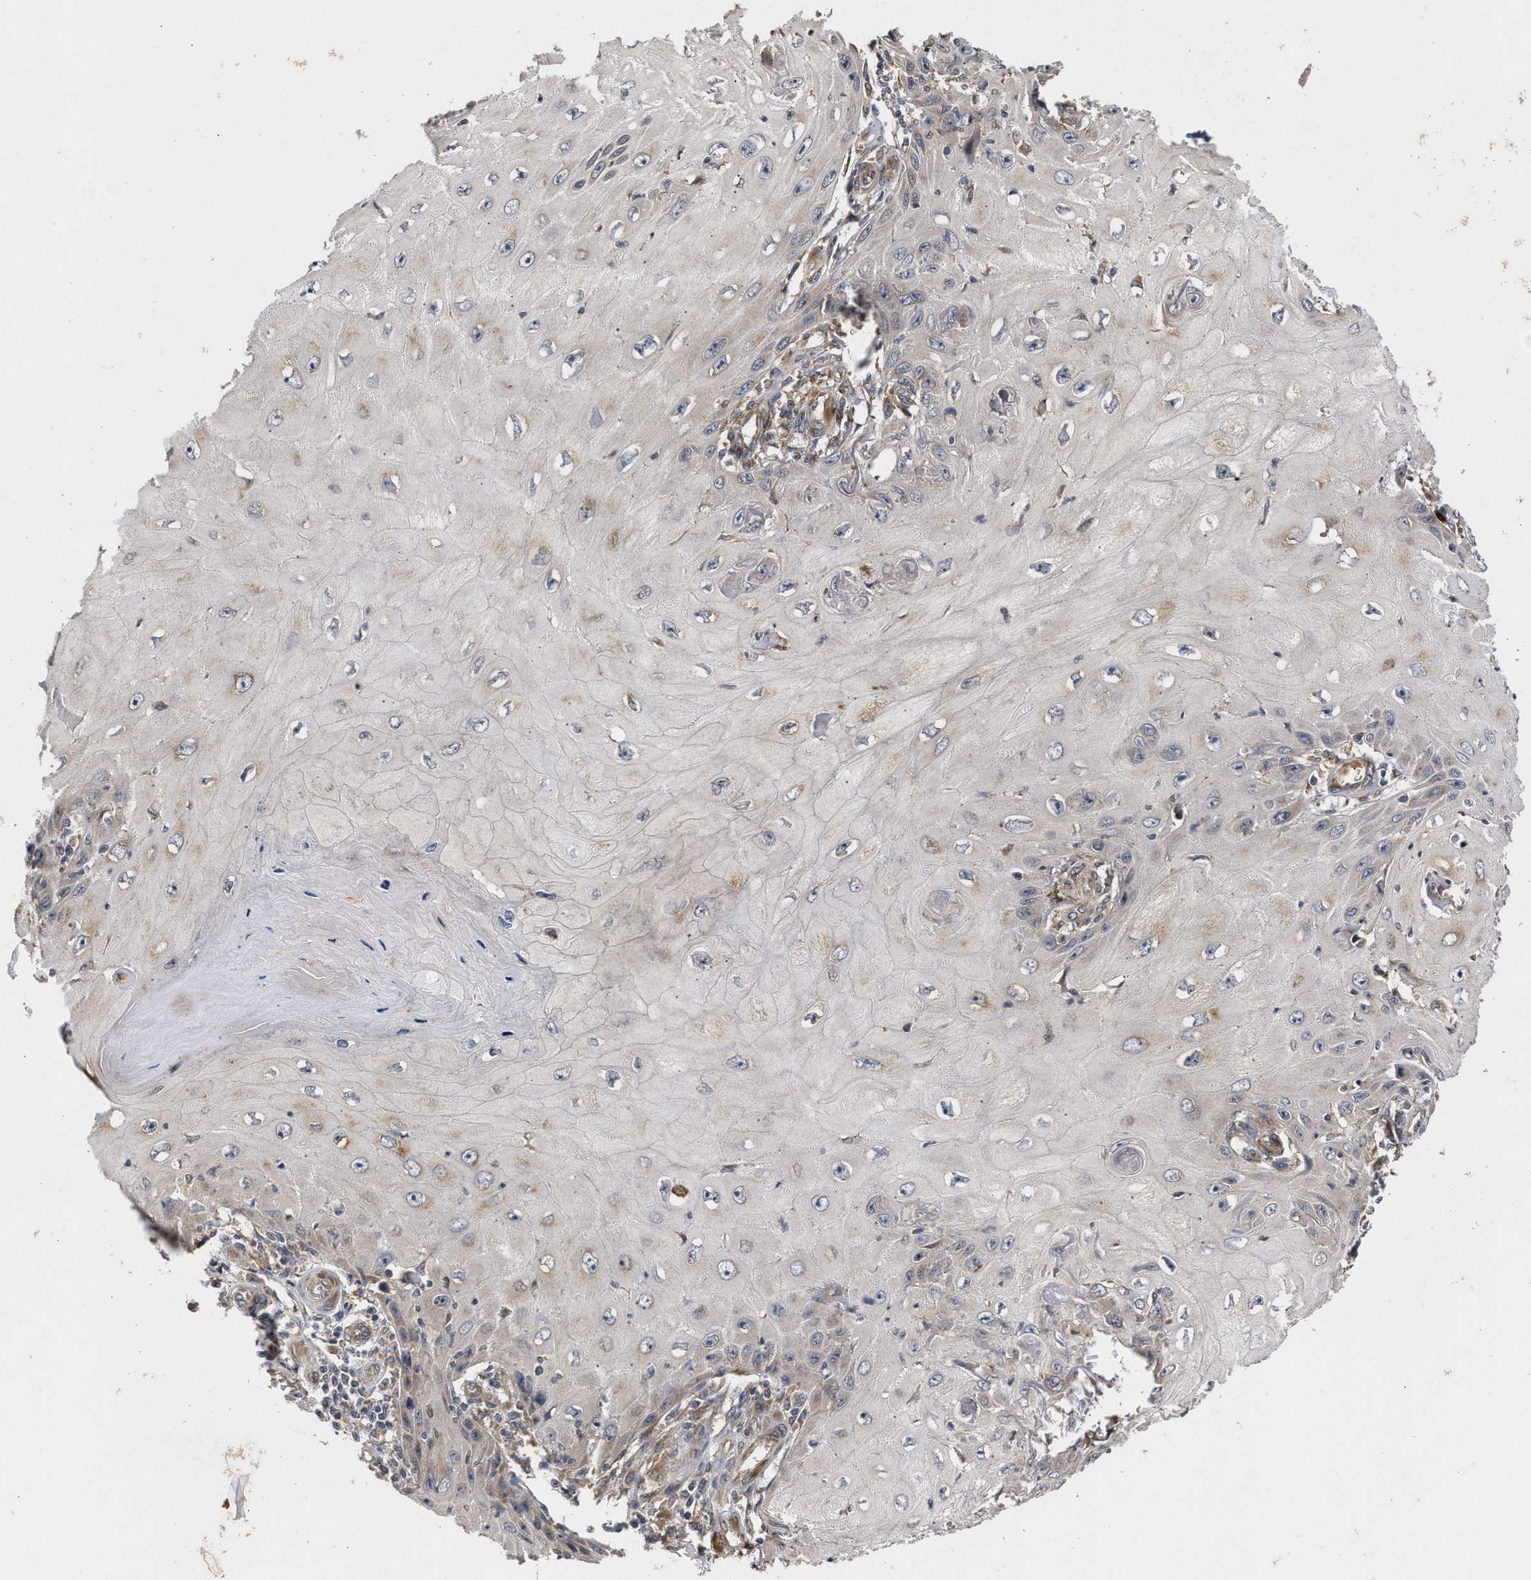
{"staining": {"intensity": "weak", "quantity": "<25%", "location": "cytoplasmic/membranous"}, "tissue": "skin cancer", "cell_type": "Tumor cells", "image_type": "cancer", "snomed": [{"axis": "morphology", "description": "Squamous cell carcinoma, NOS"}, {"axis": "topography", "description": "Skin"}], "caption": "DAB immunohistochemical staining of skin cancer (squamous cell carcinoma) demonstrates no significant staining in tumor cells. (DAB (3,3'-diaminobenzidine) immunohistochemistry (IHC) visualized using brightfield microscopy, high magnification).", "gene": "SAR1A", "patient": {"sex": "female", "age": 73}}